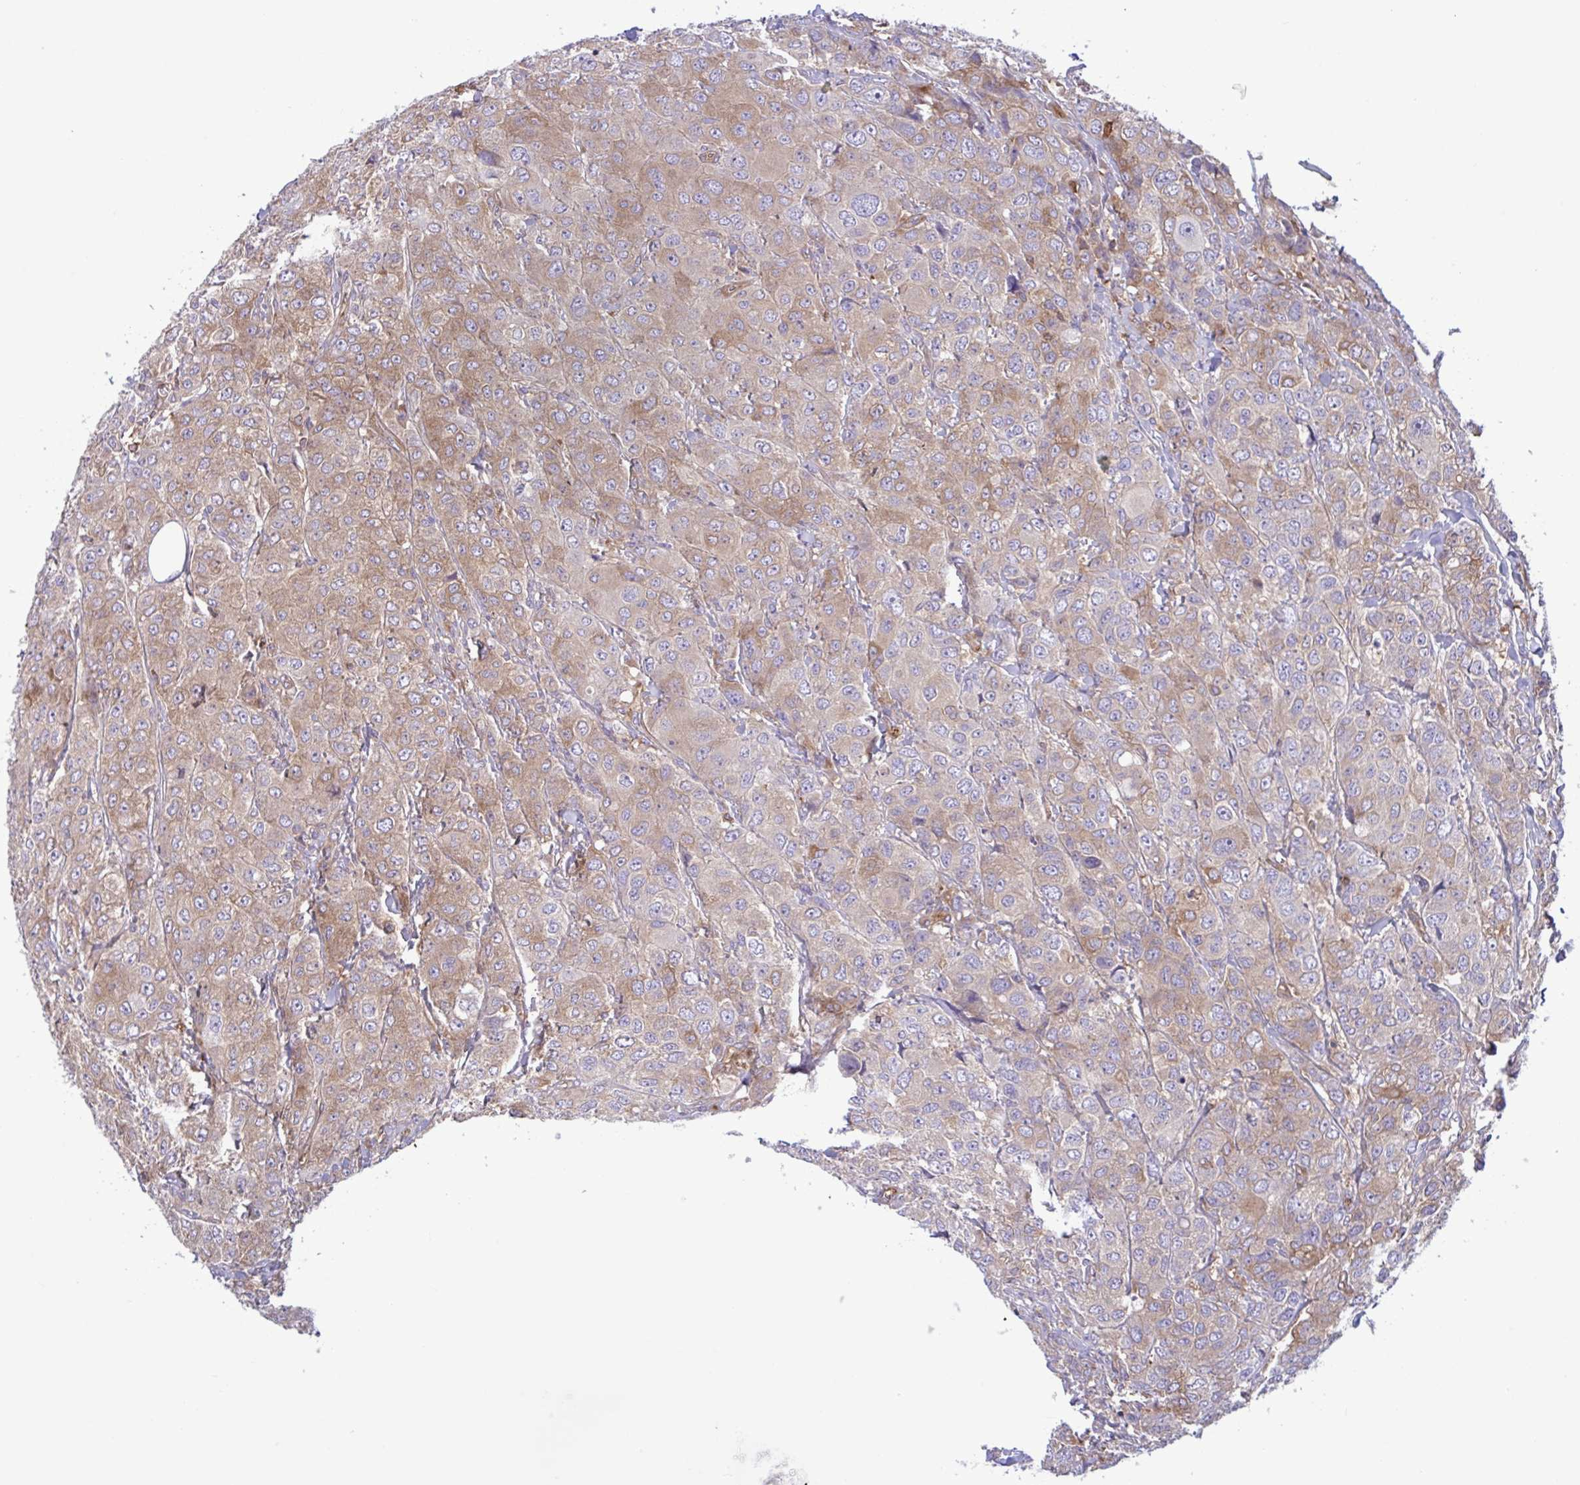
{"staining": {"intensity": "moderate", "quantity": "25%-75%", "location": "cytoplasmic/membranous"}, "tissue": "breast cancer", "cell_type": "Tumor cells", "image_type": "cancer", "snomed": [{"axis": "morphology", "description": "Duct carcinoma"}, {"axis": "topography", "description": "Breast"}], "caption": "Immunohistochemical staining of breast cancer (intraductal carcinoma) reveals moderate cytoplasmic/membranous protein staining in approximately 25%-75% of tumor cells.", "gene": "TSC22D3", "patient": {"sex": "female", "age": 43}}